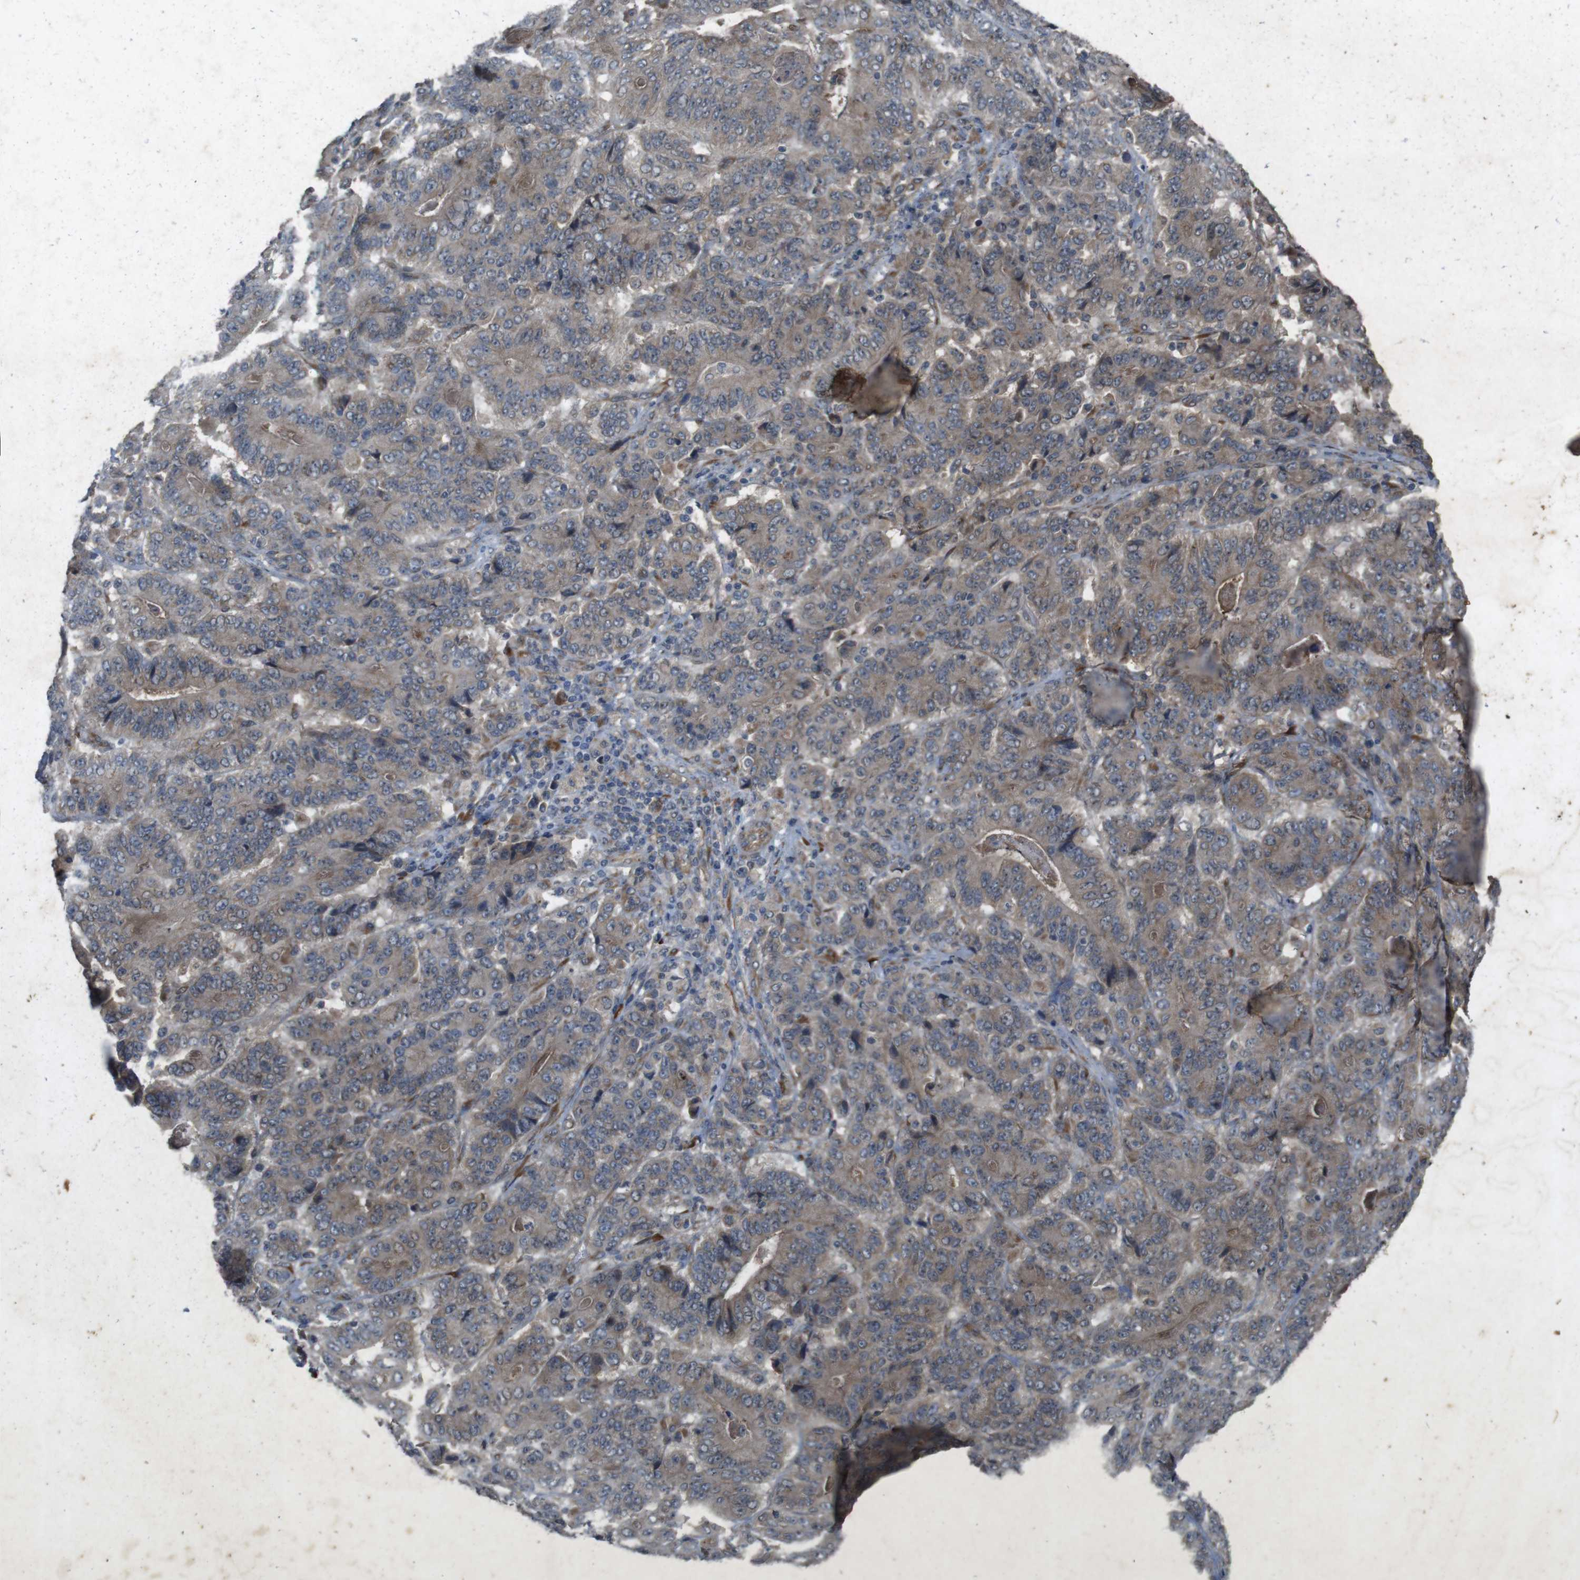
{"staining": {"intensity": "weak", "quantity": "25%-75%", "location": "cytoplasmic/membranous"}, "tissue": "stomach cancer", "cell_type": "Tumor cells", "image_type": "cancer", "snomed": [{"axis": "morphology", "description": "Adenocarcinoma, NOS"}, {"axis": "topography", "description": "Stomach"}], "caption": "Tumor cells demonstrate low levels of weak cytoplasmic/membranous staining in approximately 25%-75% of cells in stomach adenocarcinoma.", "gene": "FLCN", "patient": {"sex": "female", "age": 73}}